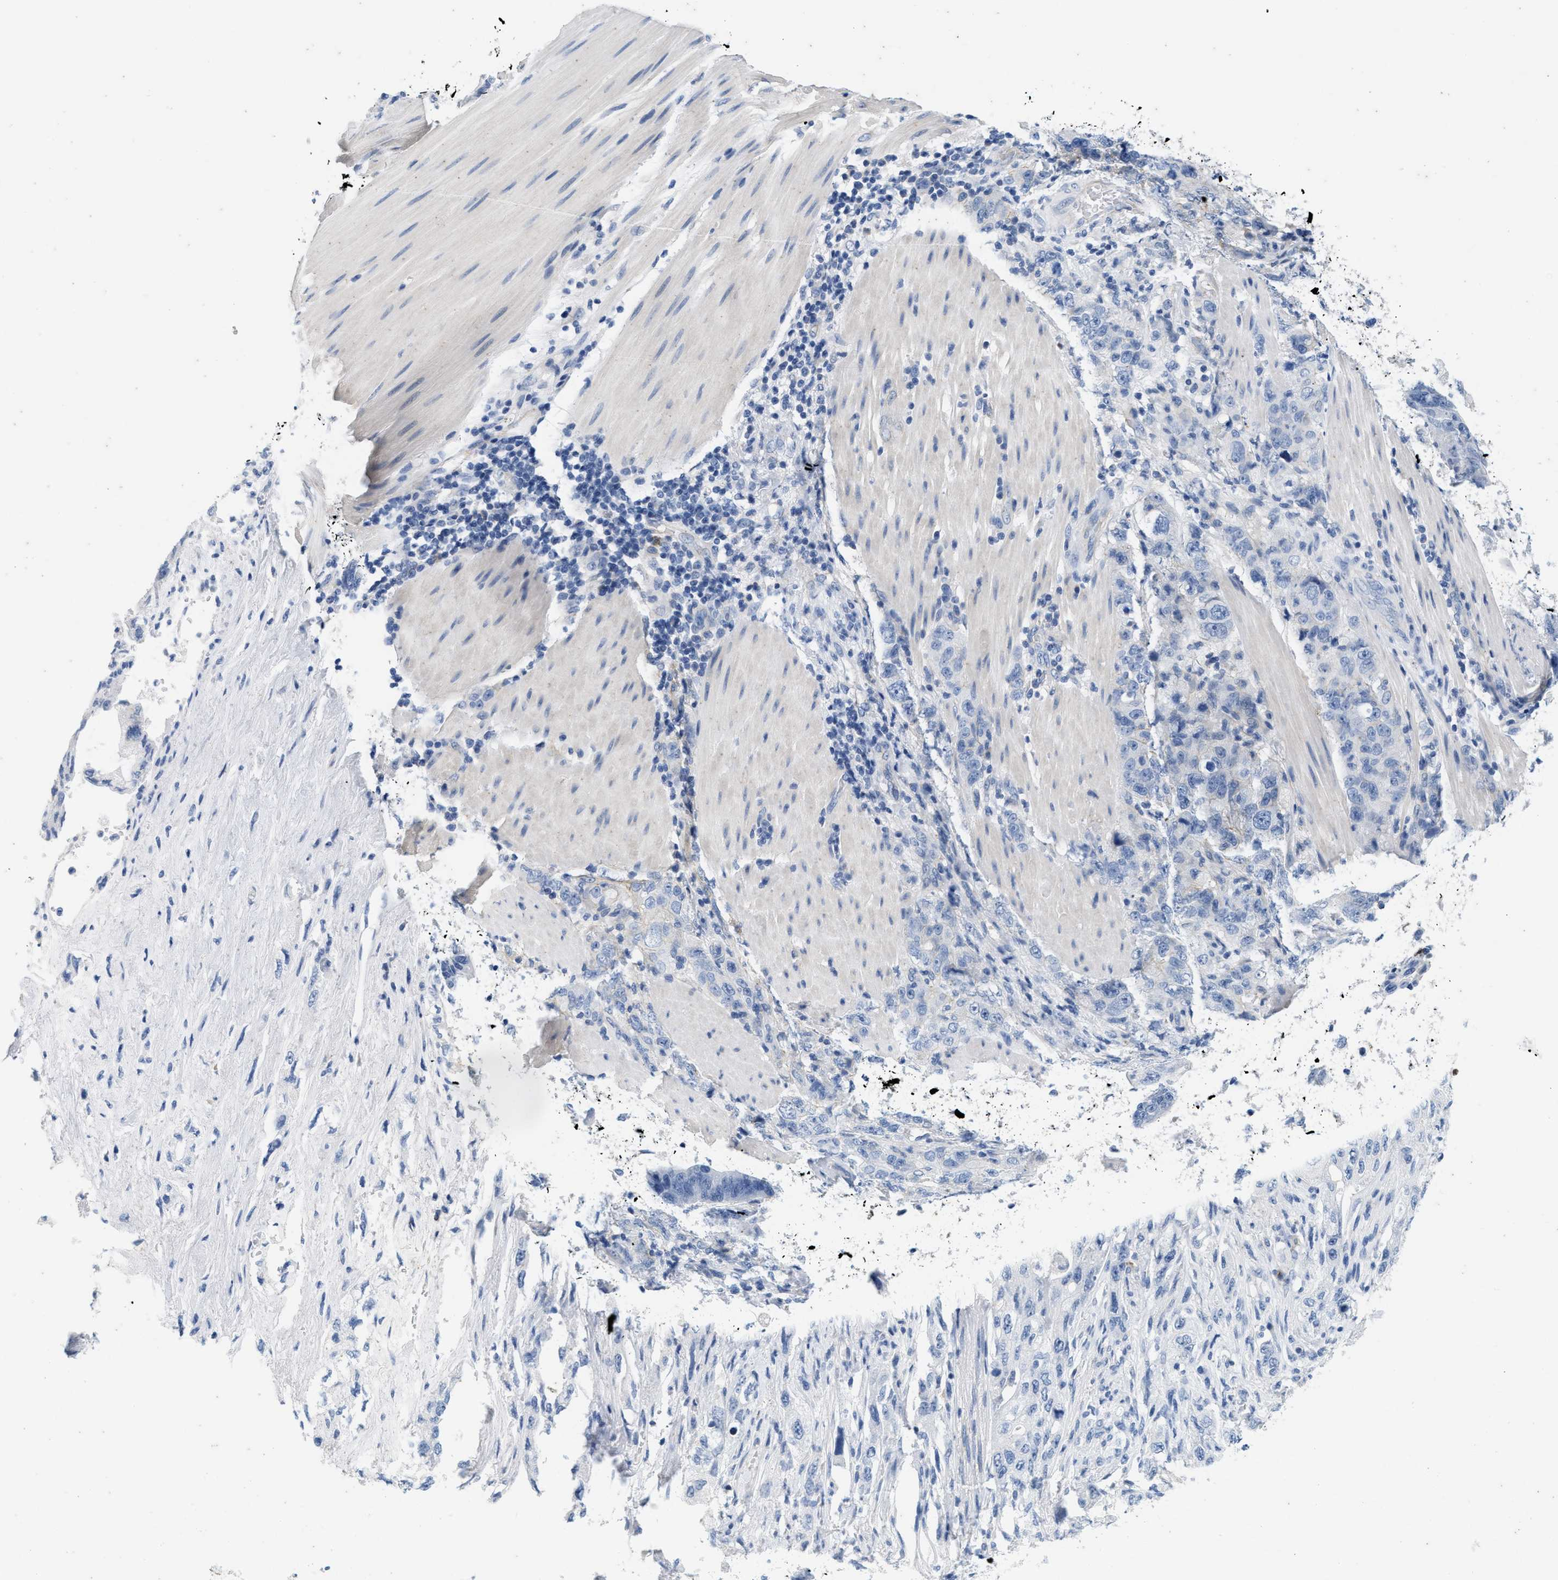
{"staining": {"intensity": "negative", "quantity": "none", "location": "none"}, "tissue": "pancreatic cancer", "cell_type": "Tumor cells", "image_type": "cancer", "snomed": [{"axis": "morphology", "description": "Adenocarcinoma, NOS"}, {"axis": "topography", "description": "Pancreas"}], "caption": "Pancreatic cancer (adenocarcinoma) was stained to show a protein in brown. There is no significant expression in tumor cells.", "gene": "ABCB11", "patient": {"sex": "female", "age": 73}}